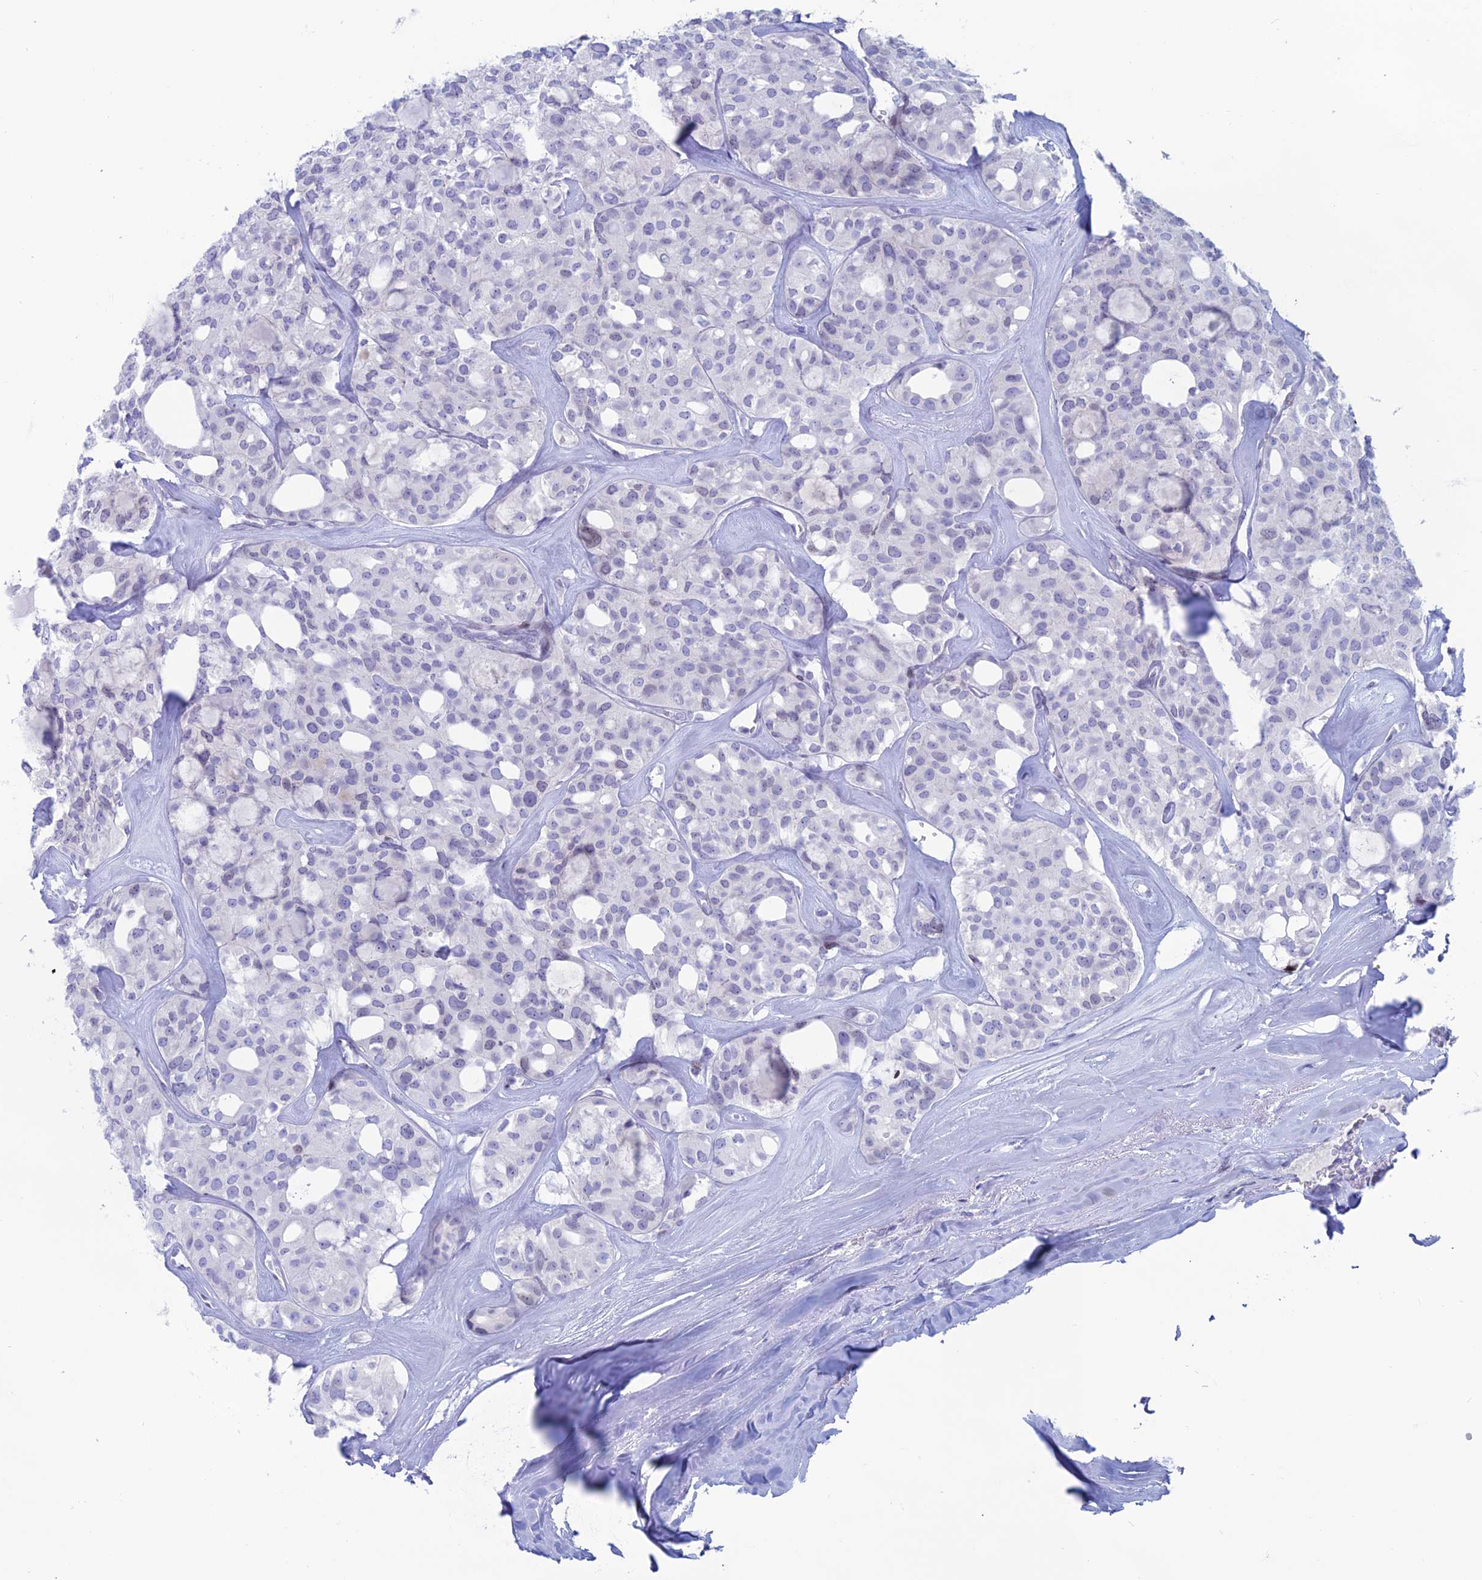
{"staining": {"intensity": "negative", "quantity": "none", "location": "none"}, "tissue": "thyroid cancer", "cell_type": "Tumor cells", "image_type": "cancer", "snomed": [{"axis": "morphology", "description": "Follicular adenoma carcinoma, NOS"}, {"axis": "topography", "description": "Thyroid gland"}], "caption": "DAB (3,3'-diaminobenzidine) immunohistochemical staining of human follicular adenoma carcinoma (thyroid) exhibits no significant expression in tumor cells.", "gene": "CERS6", "patient": {"sex": "male", "age": 75}}